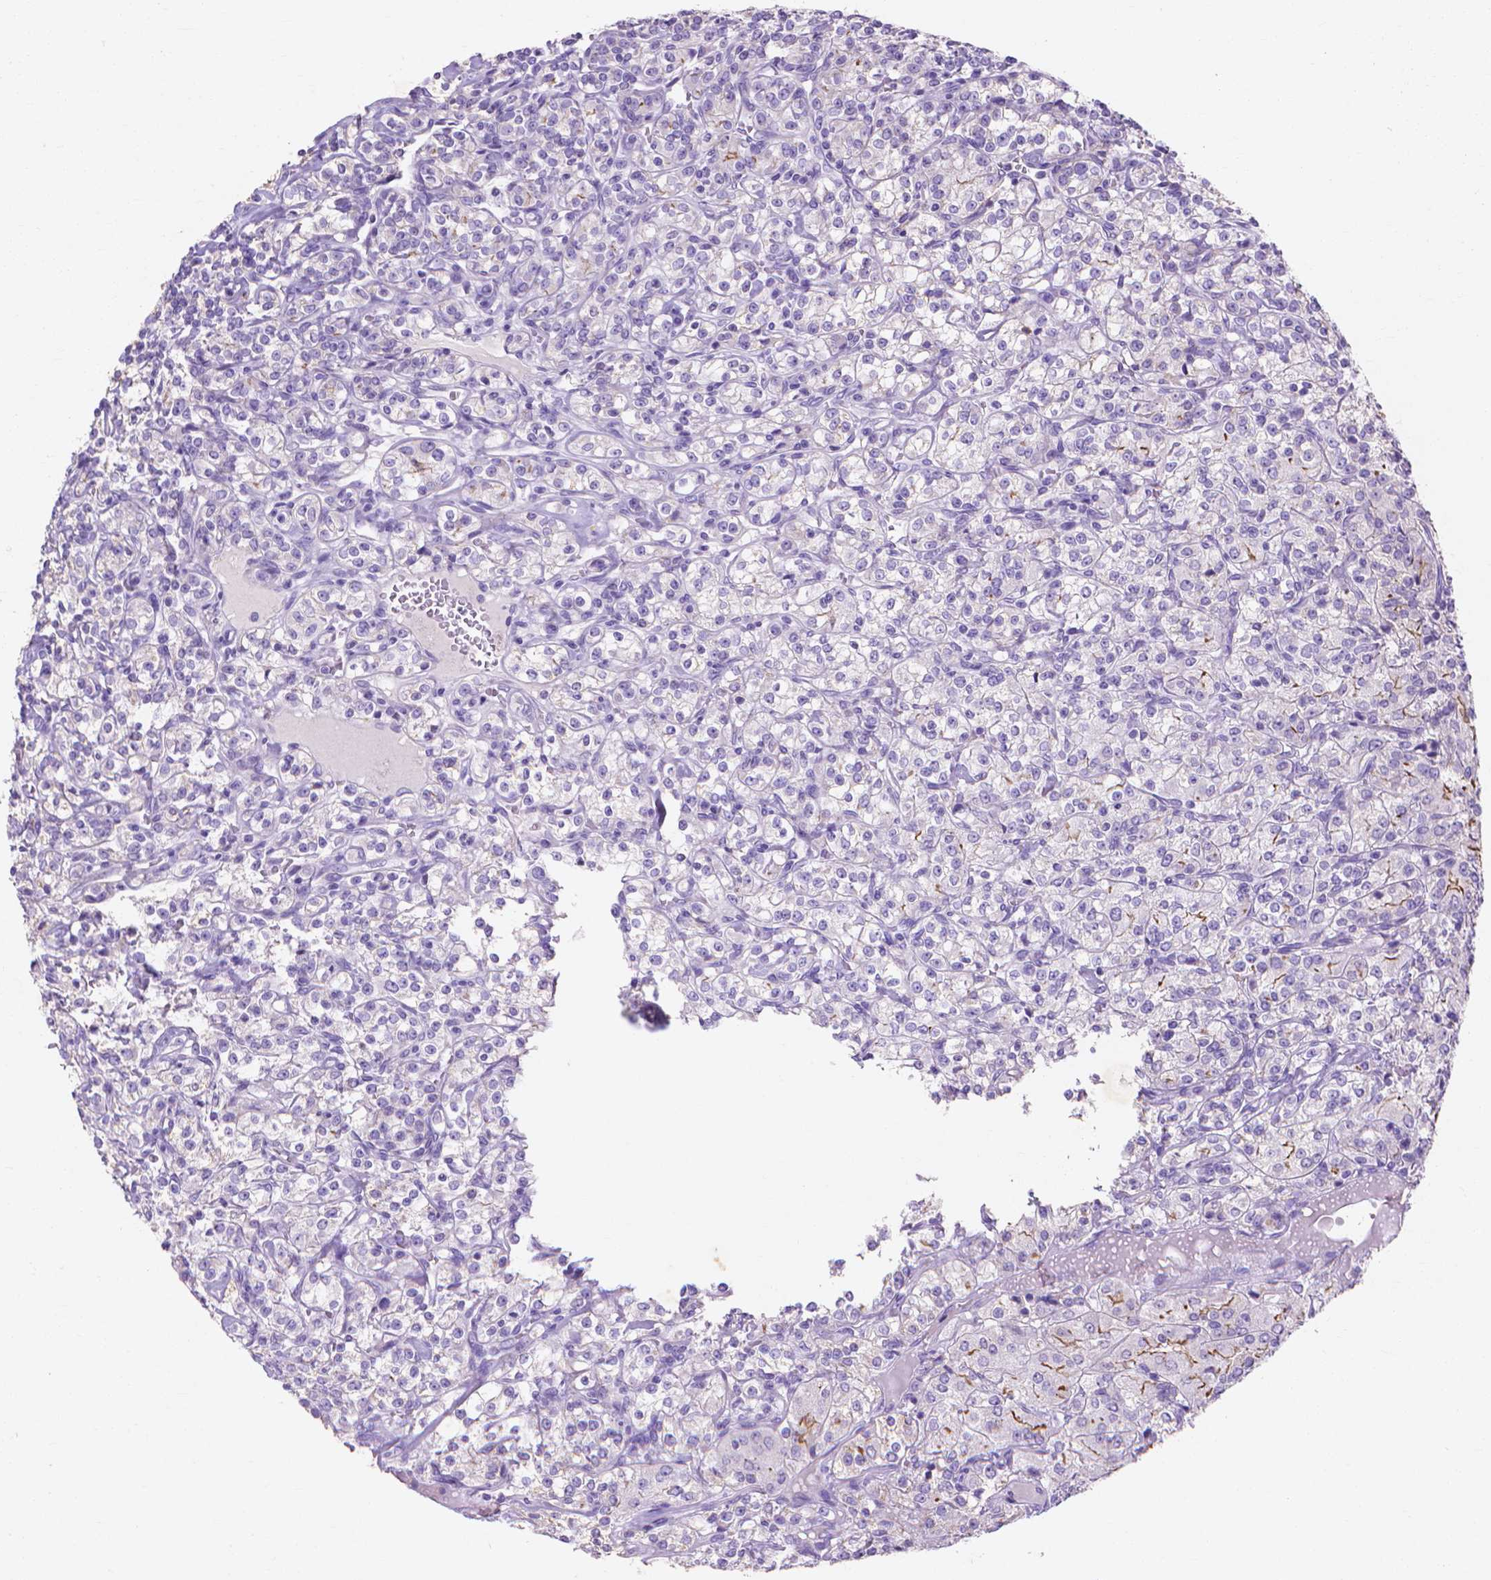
{"staining": {"intensity": "negative", "quantity": "none", "location": "none"}, "tissue": "renal cancer", "cell_type": "Tumor cells", "image_type": "cancer", "snomed": [{"axis": "morphology", "description": "Adenocarcinoma, NOS"}, {"axis": "topography", "description": "Kidney"}], "caption": "High power microscopy micrograph of an immunohistochemistry photomicrograph of adenocarcinoma (renal), revealing no significant positivity in tumor cells.", "gene": "MMP11", "patient": {"sex": "male", "age": 77}}